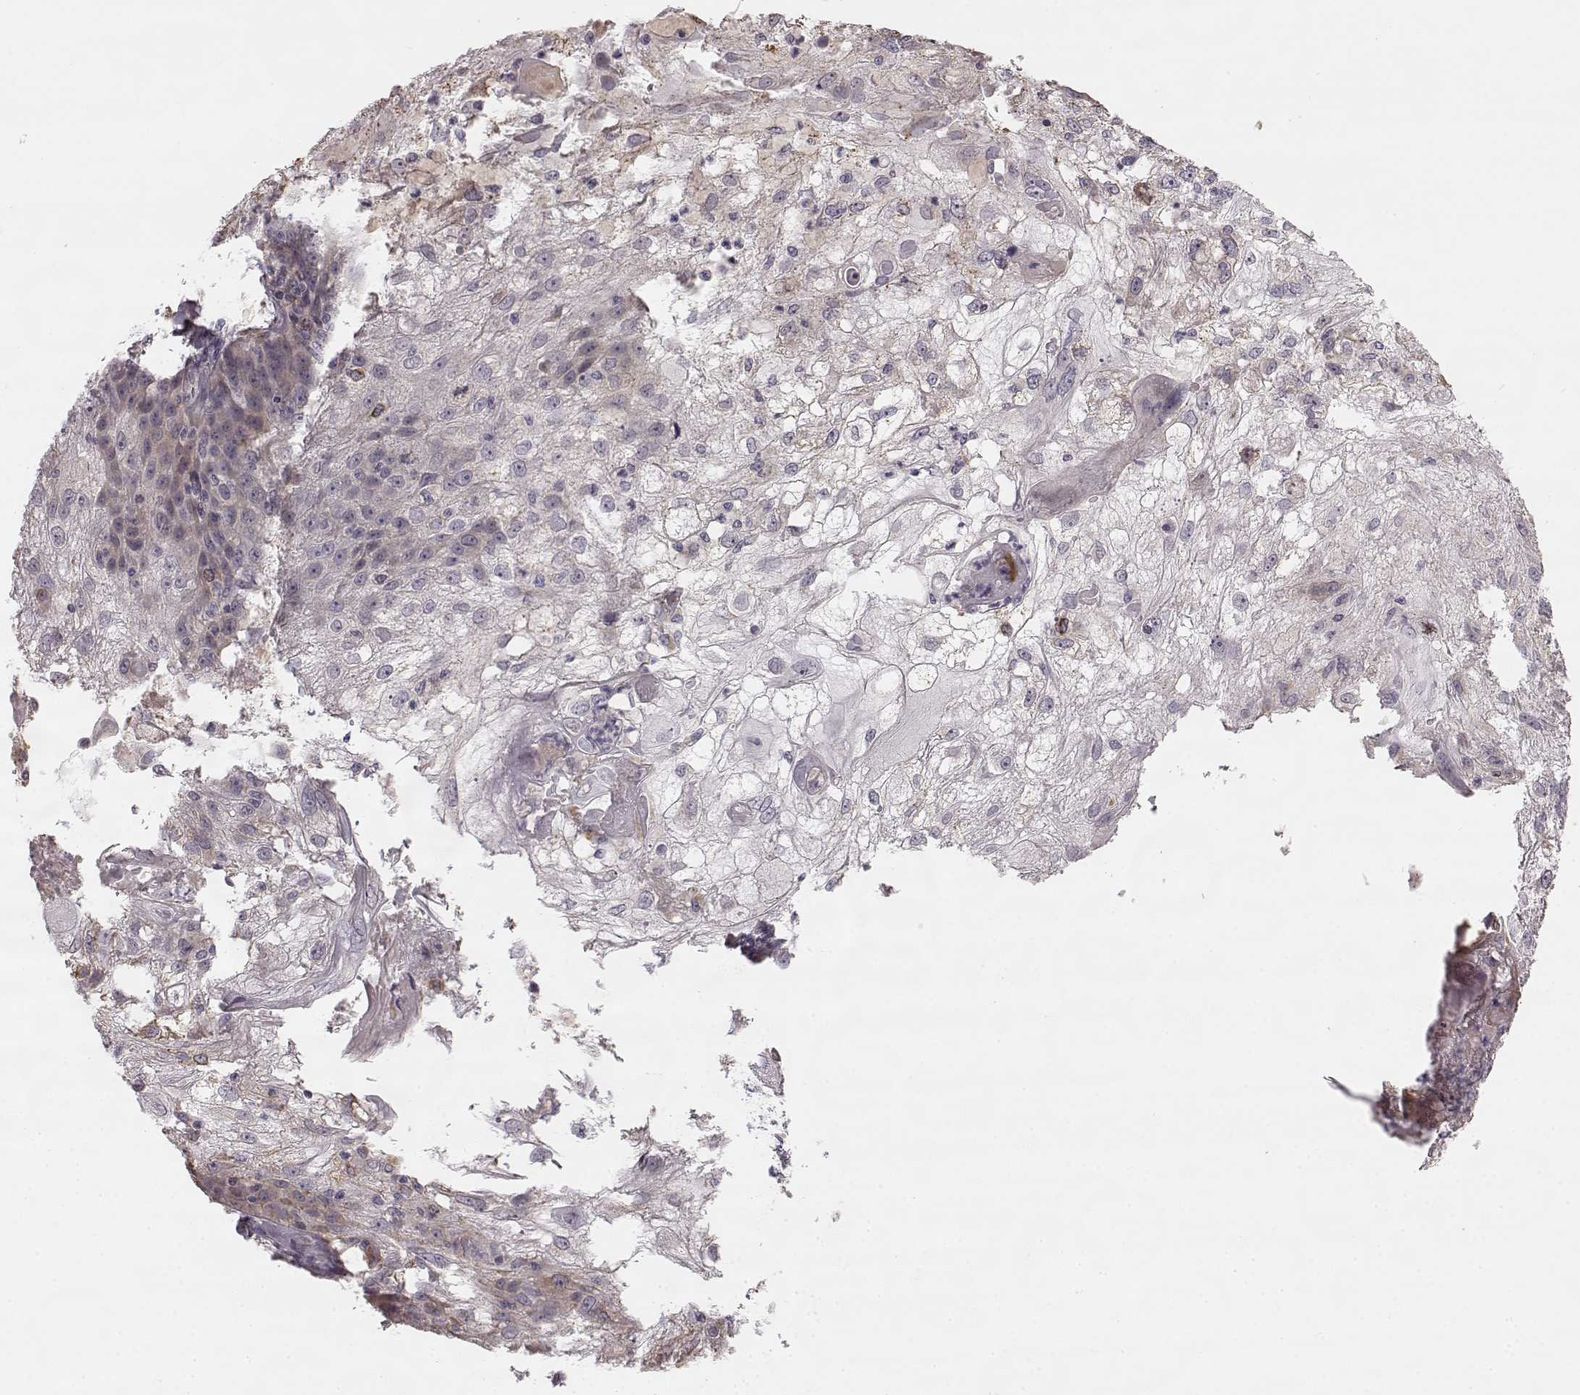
{"staining": {"intensity": "weak", "quantity": "<25%", "location": "cytoplasmic/membranous"}, "tissue": "skin cancer", "cell_type": "Tumor cells", "image_type": "cancer", "snomed": [{"axis": "morphology", "description": "Normal tissue, NOS"}, {"axis": "morphology", "description": "Squamous cell carcinoma, NOS"}, {"axis": "topography", "description": "Skin"}], "caption": "Immunohistochemistry (IHC) of human skin squamous cell carcinoma exhibits no expression in tumor cells.", "gene": "HMMR", "patient": {"sex": "female", "age": 83}}